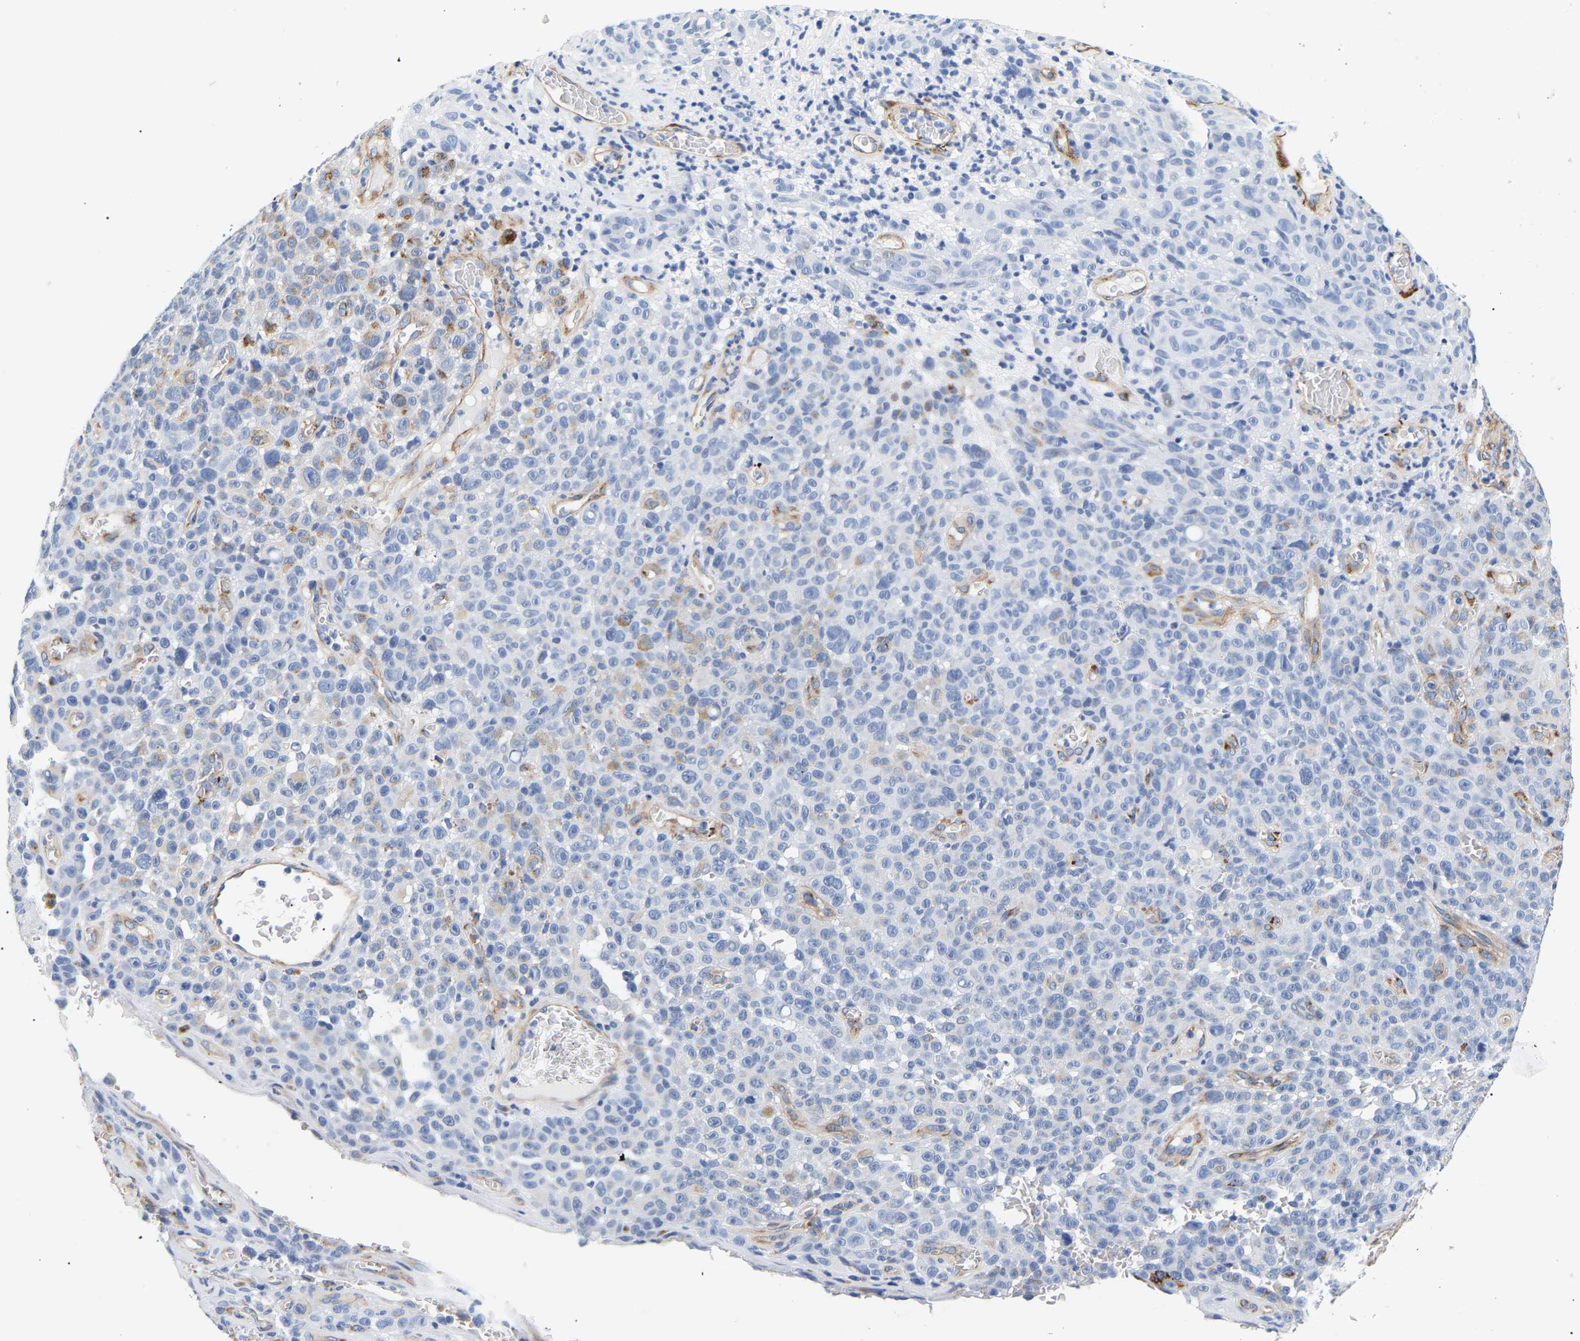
{"staining": {"intensity": "negative", "quantity": "none", "location": "none"}, "tissue": "melanoma", "cell_type": "Tumor cells", "image_type": "cancer", "snomed": [{"axis": "morphology", "description": "Malignant melanoma, NOS"}, {"axis": "topography", "description": "Skin"}], "caption": "An image of melanoma stained for a protein displays no brown staining in tumor cells.", "gene": "IGFBP7", "patient": {"sex": "female", "age": 82}}